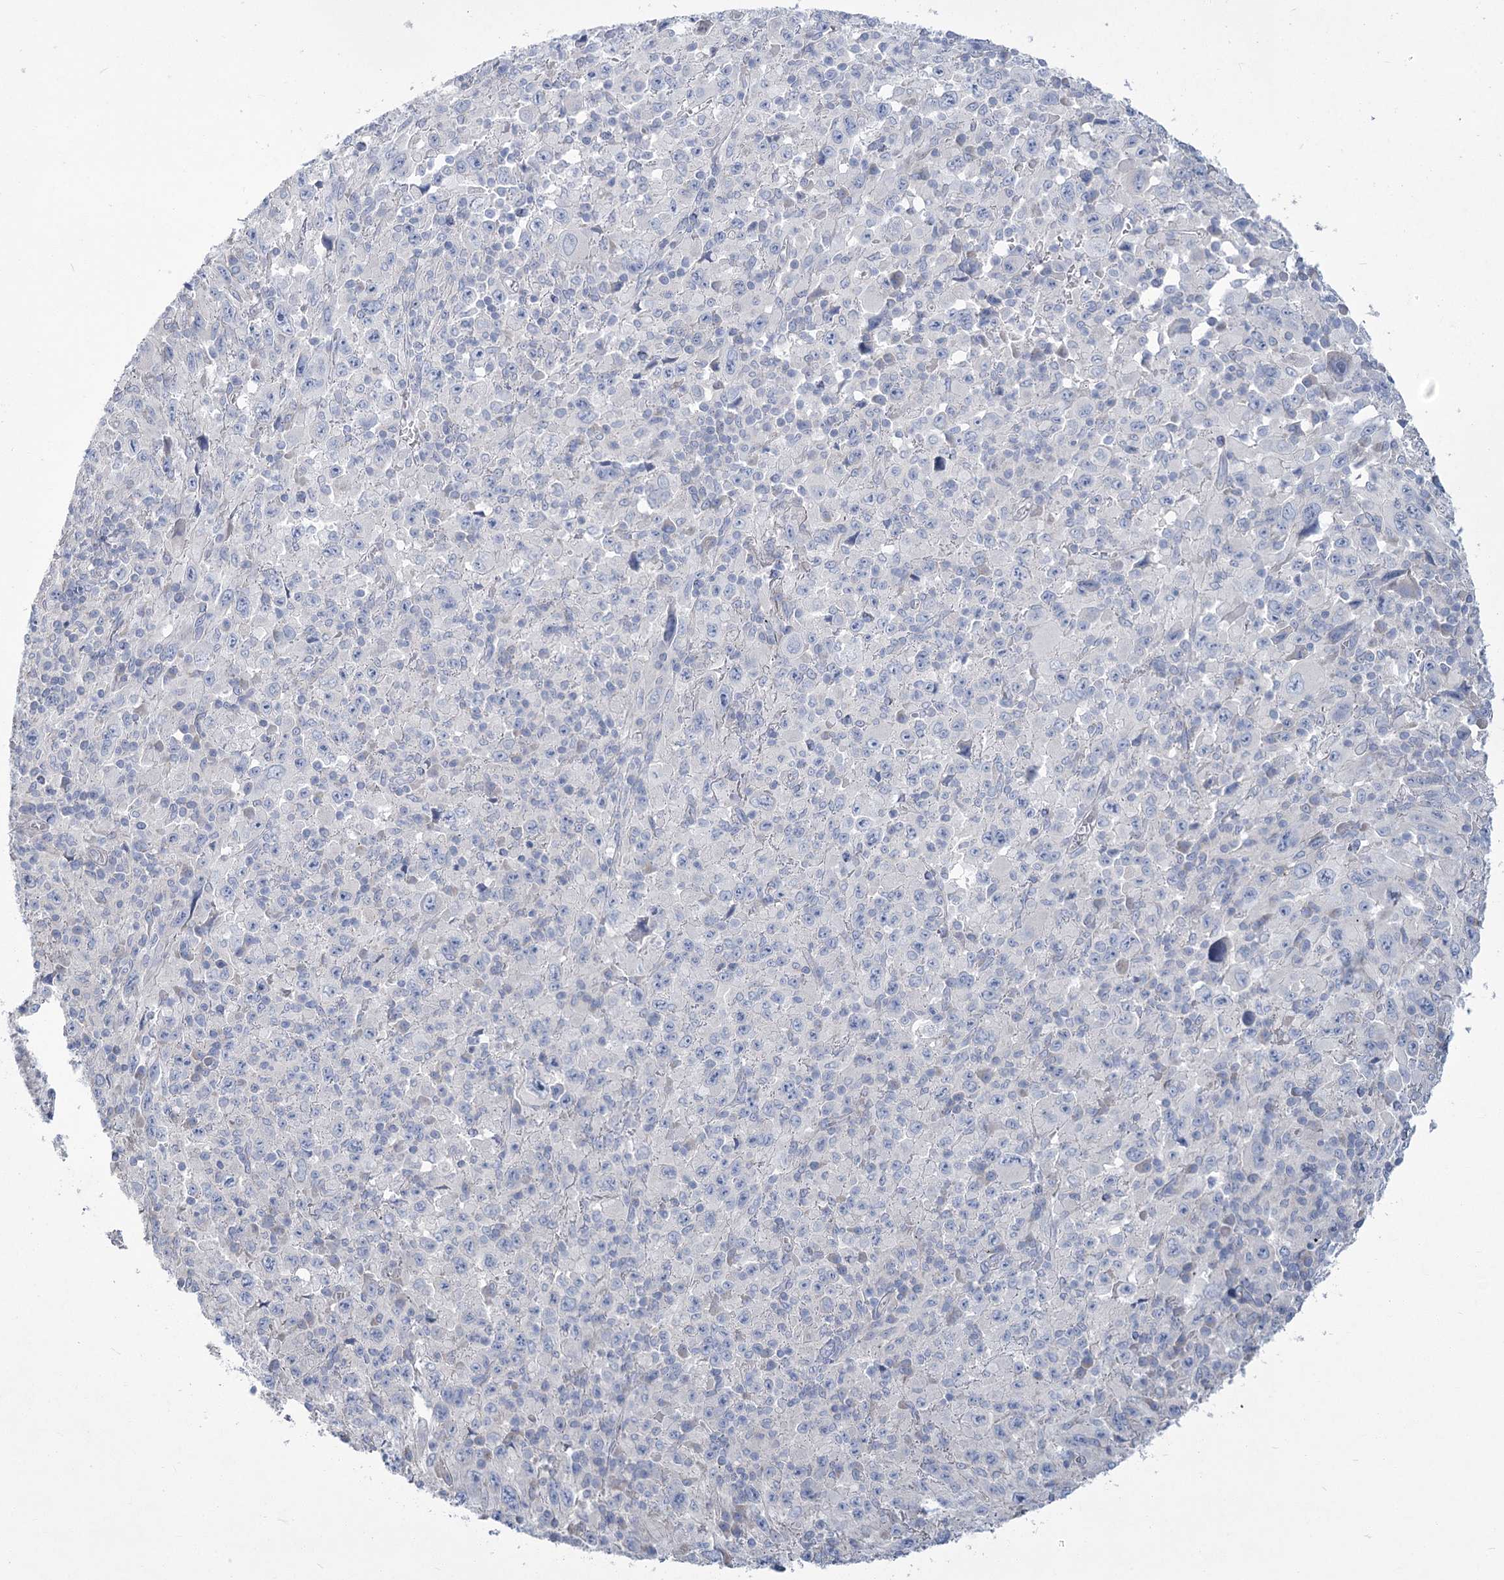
{"staining": {"intensity": "negative", "quantity": "none", "location": "none"}, "tissue": "melanoma", "cell_type": "Tumor cells", "image_type": "cancer", "snomed": [{"axis": "morphology", "description": "Malignant melanoma, Metastatic site"}, {"axis": "topography", "description": "Skin"}], "caption": "This is an immunohistochemistry micrograph of malignant melanoma (metastatic site). There is no expression in tumor cells.", "gene": "SLC9A3", "patient": {"sex": "female", "age": 56}}